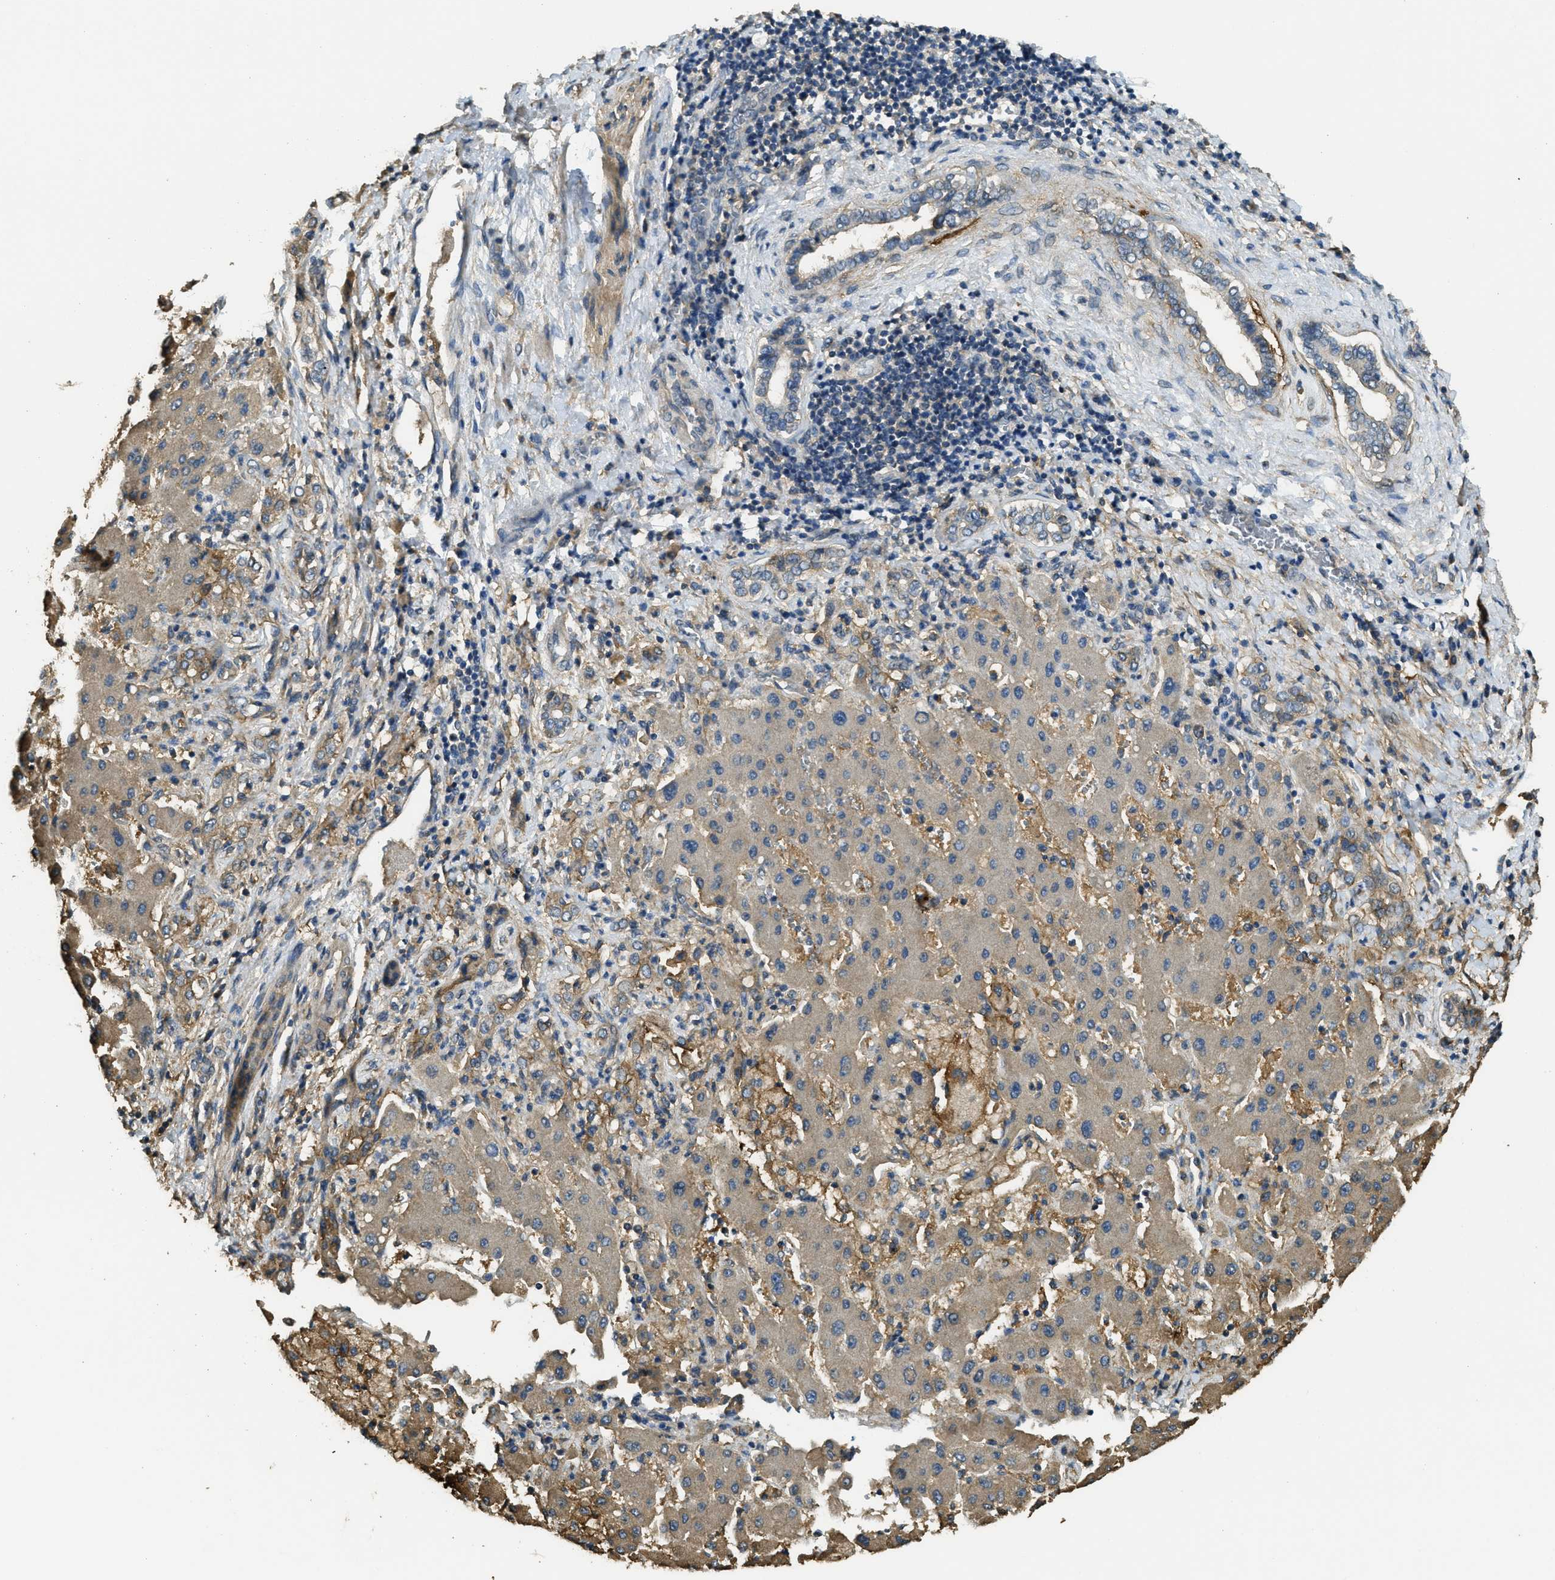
{"staining": {"intensity": "negative", "quantity": "none", "location": "none"}, "tissue": "liver cancer", "cell_type": "Tumor cells", "image_type": "cancer", "snomed": [{"axis": "morphology", "description": "Cholangiocarcinoma"}, {"axis": "topography", "description": "Liver"}], "caption": "This micrograph is of liver cancer stained with IHC to label a protein in brown with the nuclei are counter-stained blue. There is no staining in tumor cells.", "gene": "CD276", "patient": {"sex": "male", "age": 50}}